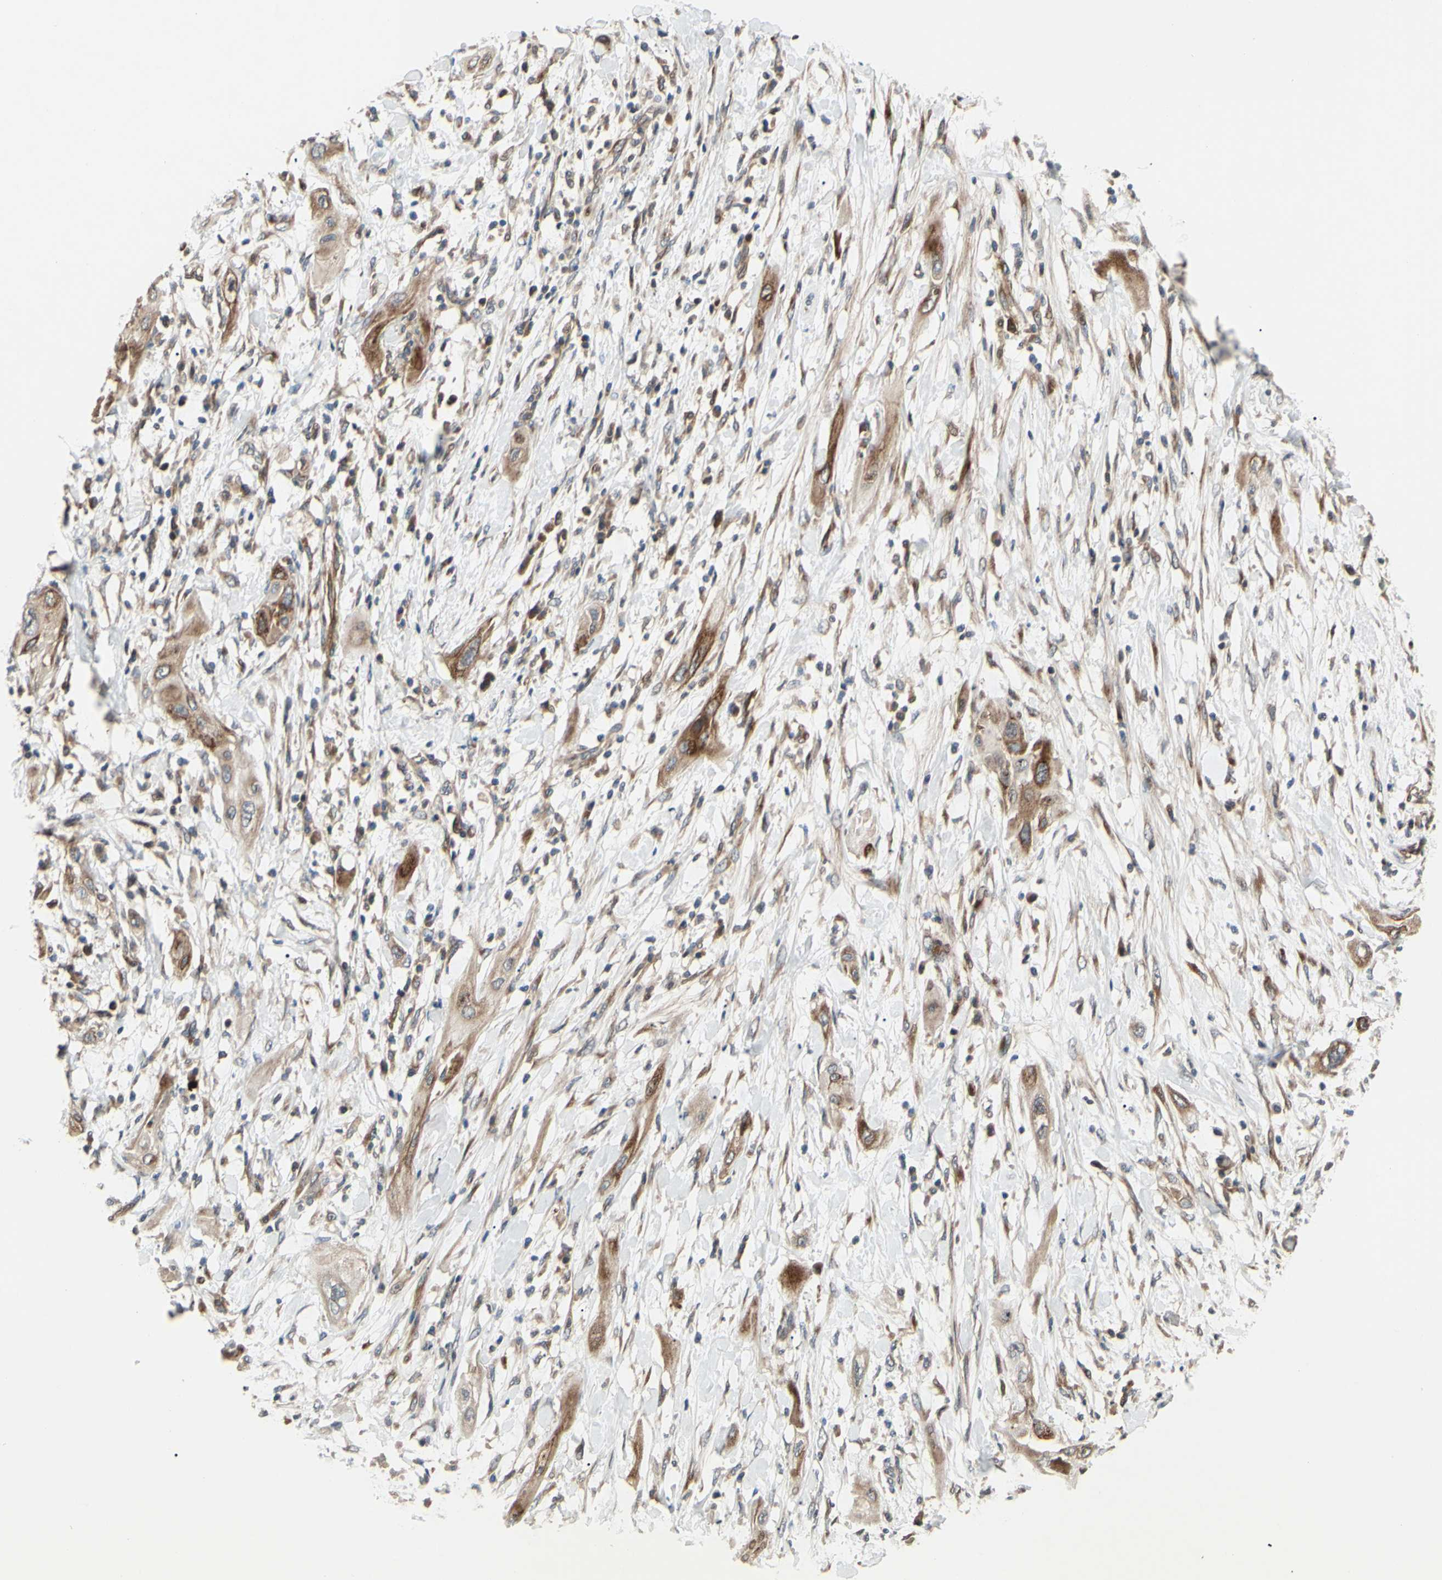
{"staining": {"intensity": "moderate", "quantity": ">75%", "location": "cytoplasmic/membranous"}, "tissue": "lung cancer", "cell_type": "Tumor cells", "image_type": "cancer", "snomed": [{"axis": "morphology", "description": "Squamous cell carcinoma, NOS"}, {"axis": "topography", "description": "Lung"}], "caption": "Lung squamous cell carcinoma stained with immunohistochemistry (IHC) demonstrates moderate cytoplasmic/membranous expression in approximately >75% of tumor cells. The staining is performed using DAB brown chromogen to label protein expression. The nuclei are counter-stained blue using hematoxylin.", "gene": "SPTLC1", "patient": {"sex": "female", "age": 47}}